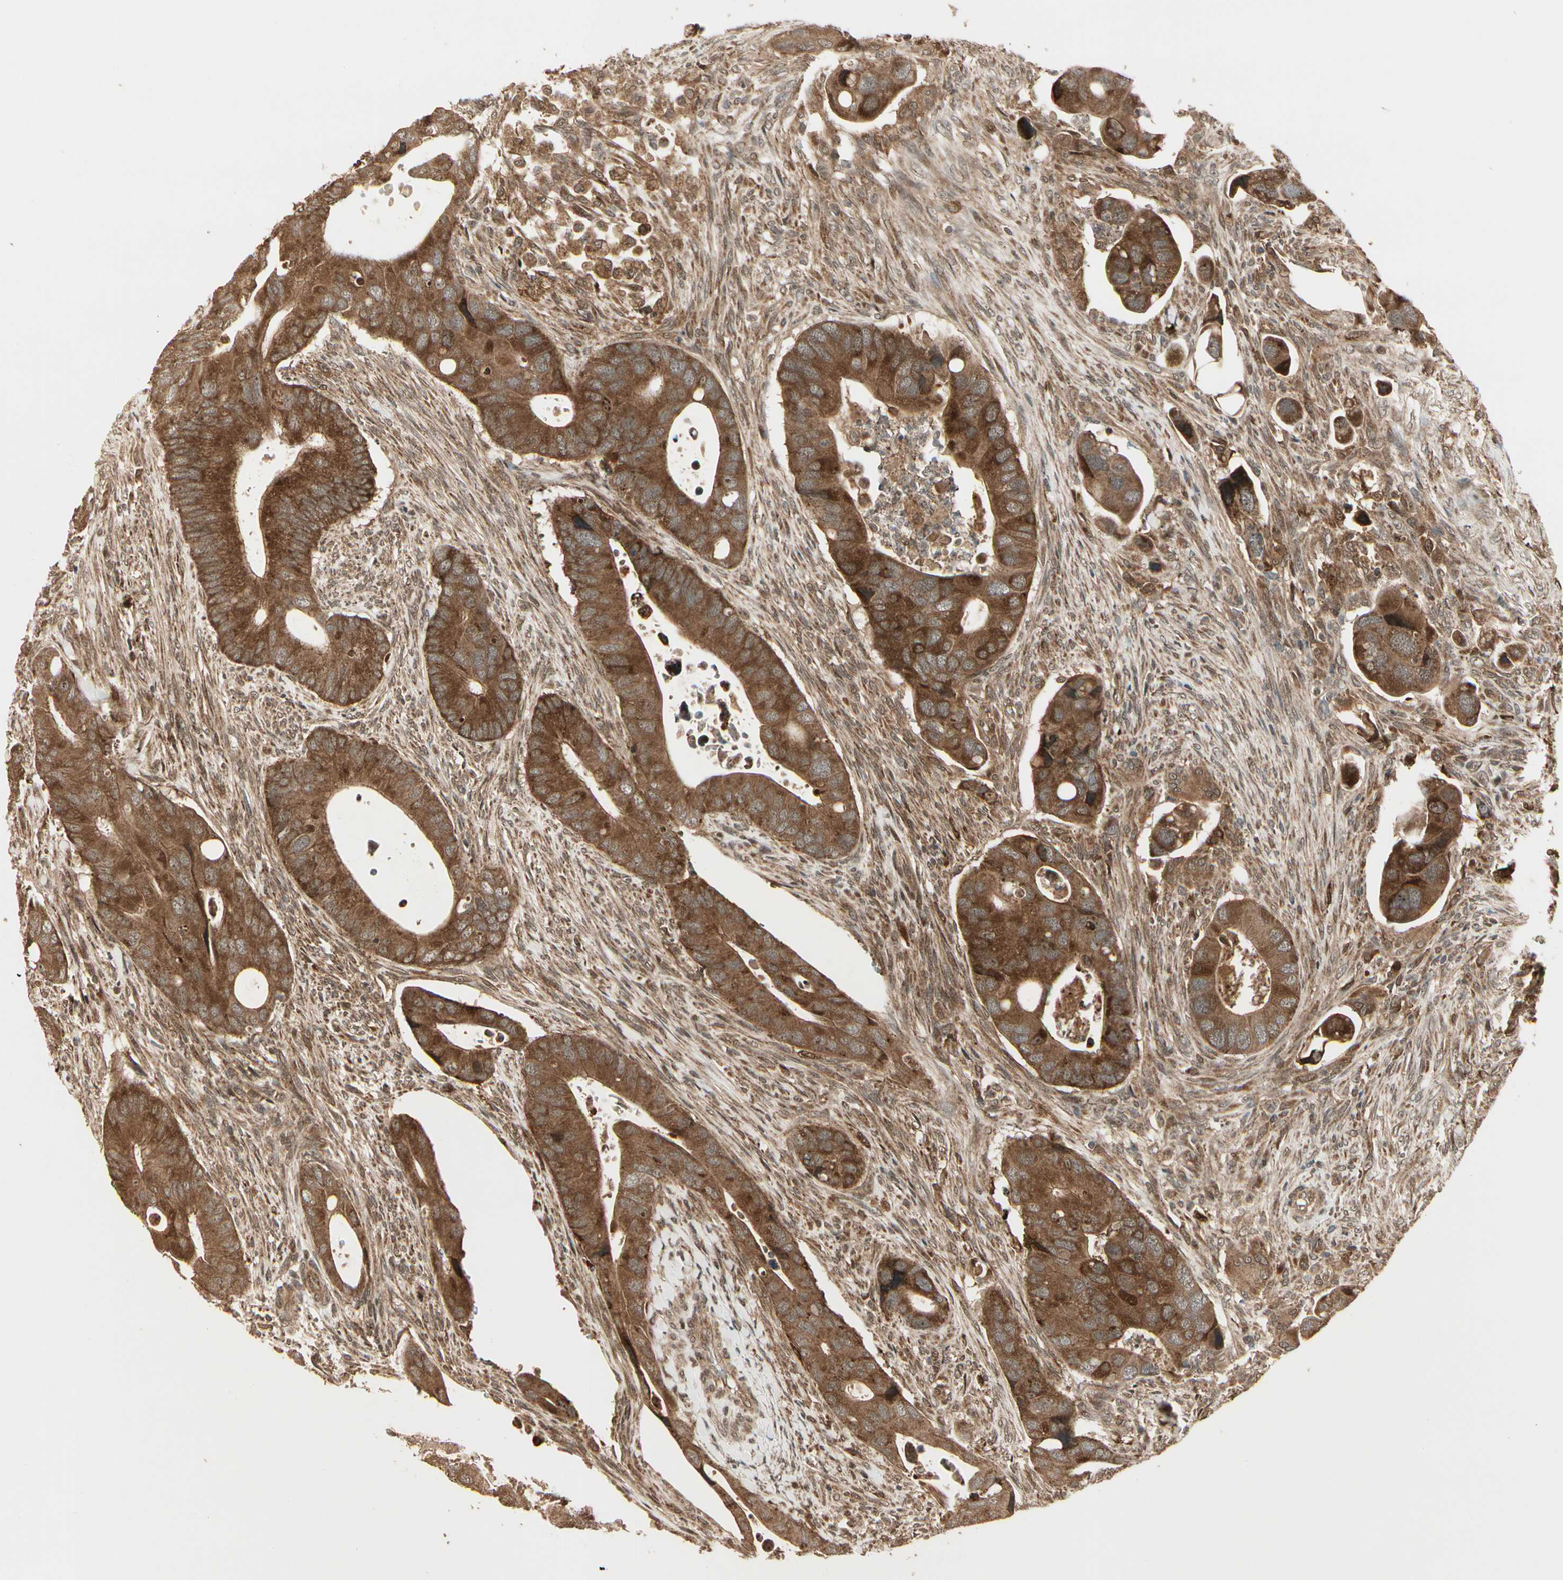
{"staining": {"intensity": "strong", "quantity": ">75%", "location": "cytoplasmic/membranous"}, "tissue": "colorectal cancer", "cell_type": "Tumor cells", "image_type": "cancer", "snomed": [{"axis": "morphology", "description": "Adenocarcinoma, NOS"}, {"axis": "topography", "description": "Rectum"}], "caption": "DAB (3,3'-diaminobenzidine) immunohistochemical staining of human adenocarcinoma (colorectal) demonstrates strong cytoplasmic/membranous protein positivity in about >75% of tumor cells. The protein of interest is stained brown, and the nuclei are stained in blue (DAB IHC with brightfield microscopy, high magnification).", "gene": "GLUL", "patient": {"sex": "female", "age": 57}}